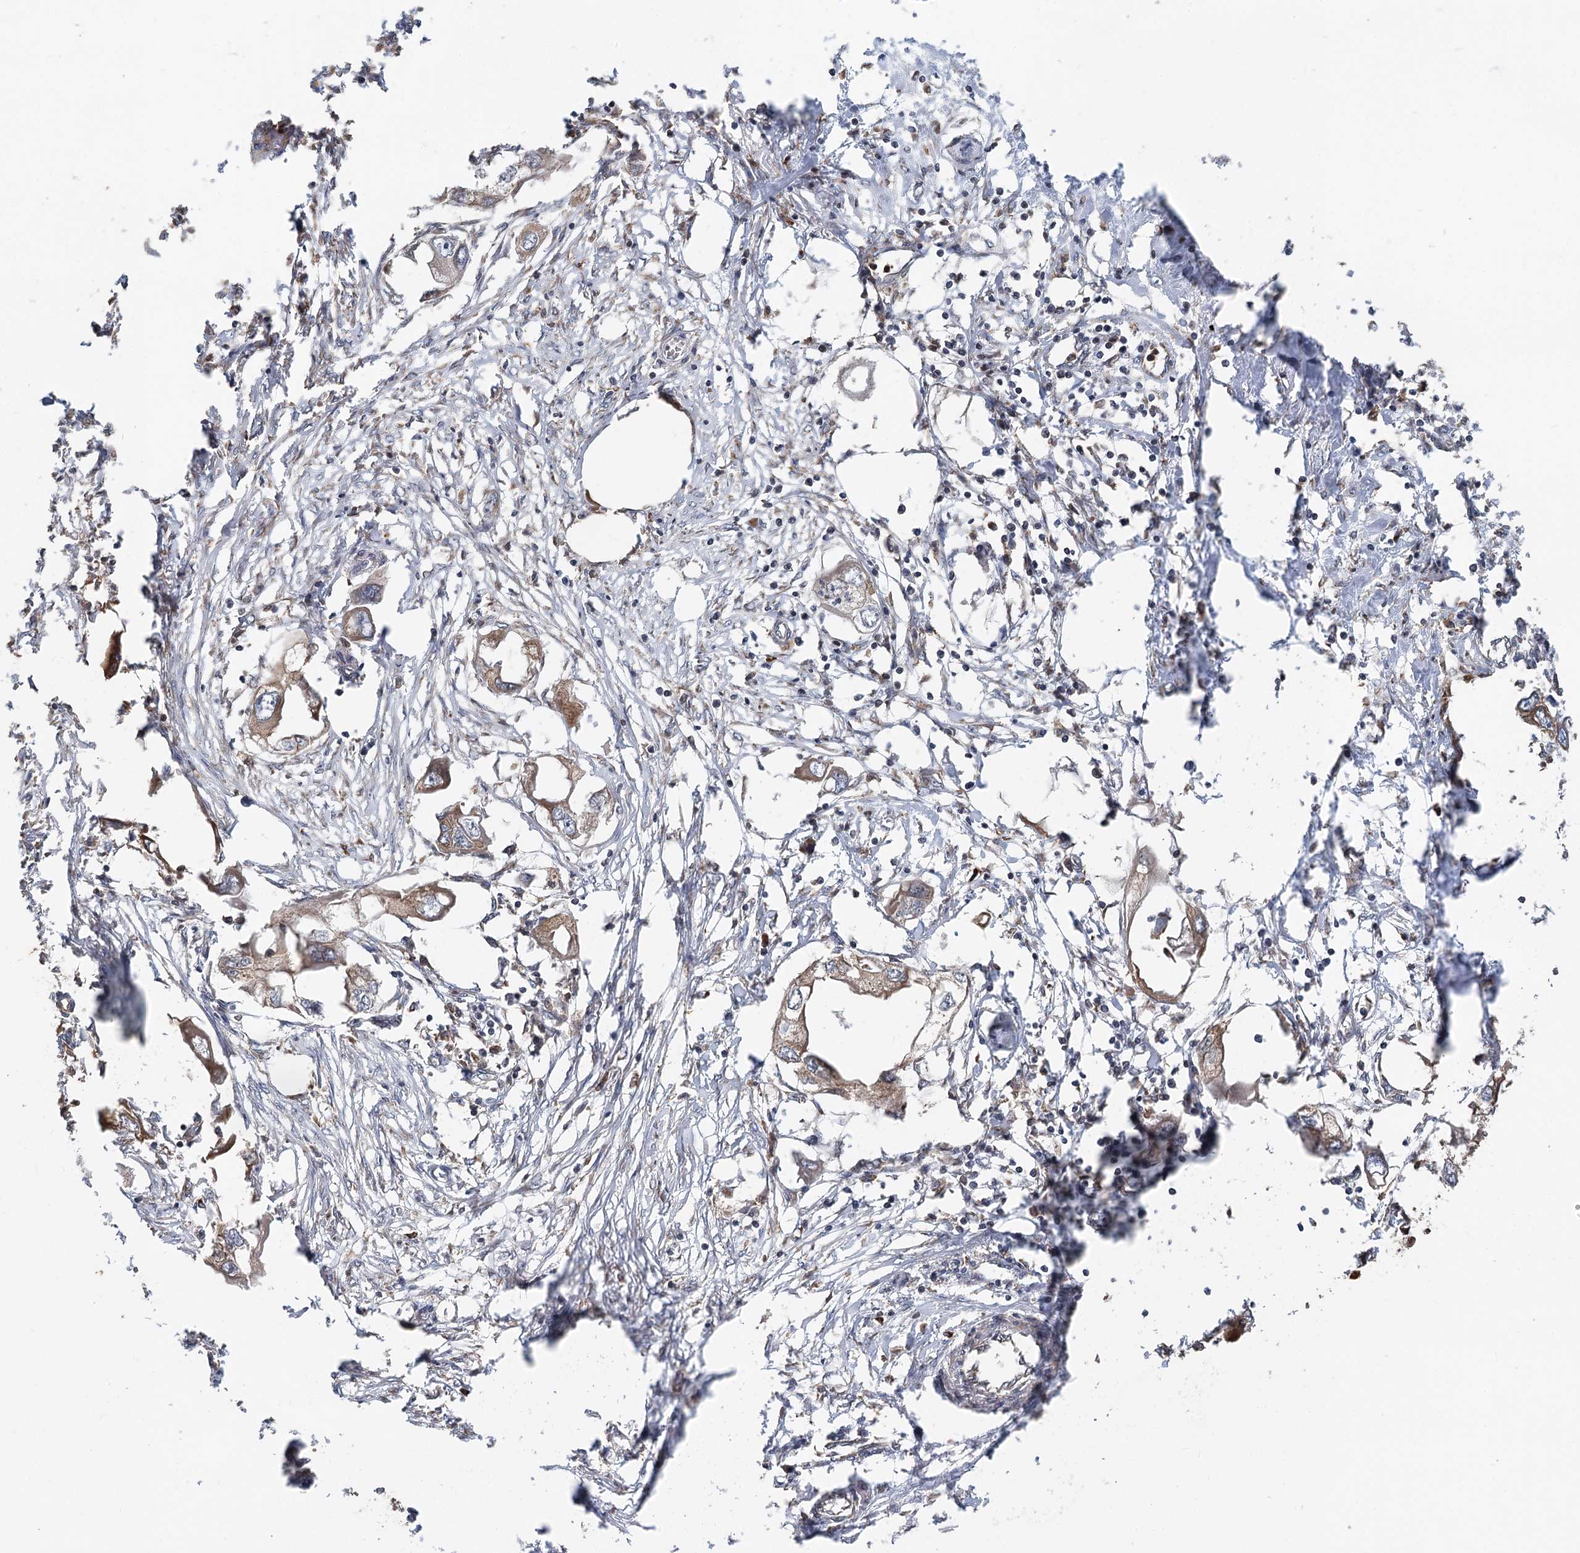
{"staining": {"intensity": "moderate", "quantity": "25%-75%", "location": "cytoplasmic/membranous"}, "tissue": "endometrial cancer", "cell_type": "Tumor cells", "image_type": "cancer", "snomed": [{"axis": "morphology", "description": "Adenocarcinoma, NOS"}, {"axis": "morphology", "description": "Adenocarcinoma, metastatic, NOS"}, {"axis": "topography", "description": "Adipose tissue"}, {"axis": "topography", "description": "Endometrium"}], "caption": "Immunohistochemistry (IHC) (DAB) staining of human endometrial adenocarcinoma displays moderate cytoplasmic/membranous protein expression in approximately 25%-75% of tumor cells.", "gene": "RNF111", "patient": {"sex": "female", "age": 67}}